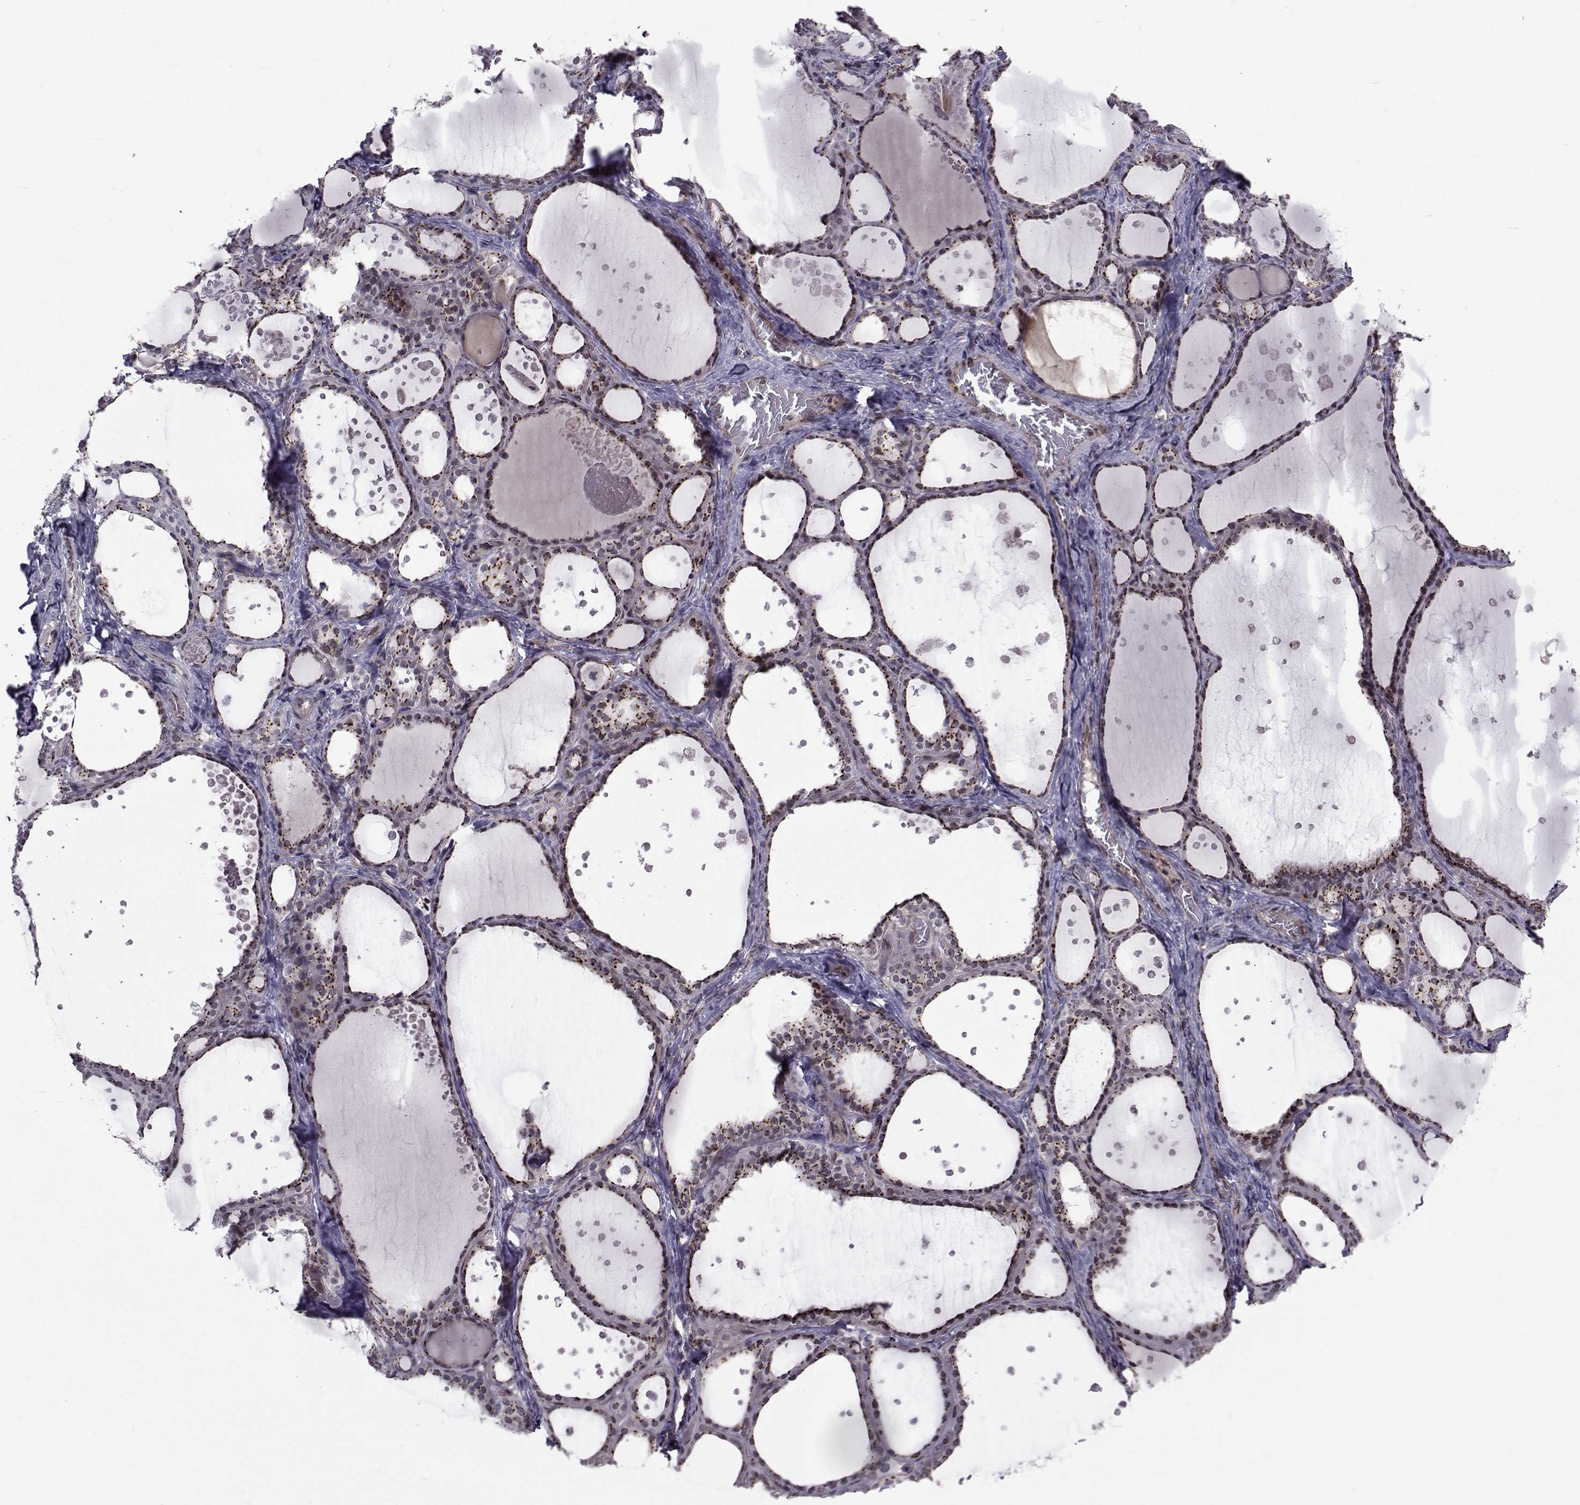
{"staining": {"intensity": "moderate", "quantity": "25%-75%", "location": "cytoplasmic/membranous"}, "tissue": "thyroid gland", "cell_type": "Glandular cells", "image_type": "normal", "snomed": [{"axis": "morphology", "description": "Normal tissue, NOS"}, {"axis": "topography", "description": "Thyroid gland"}], "caption": "Immunohistochemistry of normal human thyroid gland shows medium levels of moderate cytoplasmic/membranous positivity in about 25%-75% of glandular cells. The protein is stained brown, and the nuclei are stained in blue (DAB IHC with brightfield microscopy, high magnification).", "gene": "ATP6V1C2", "patient": {"sex": "male", "age": 63}}